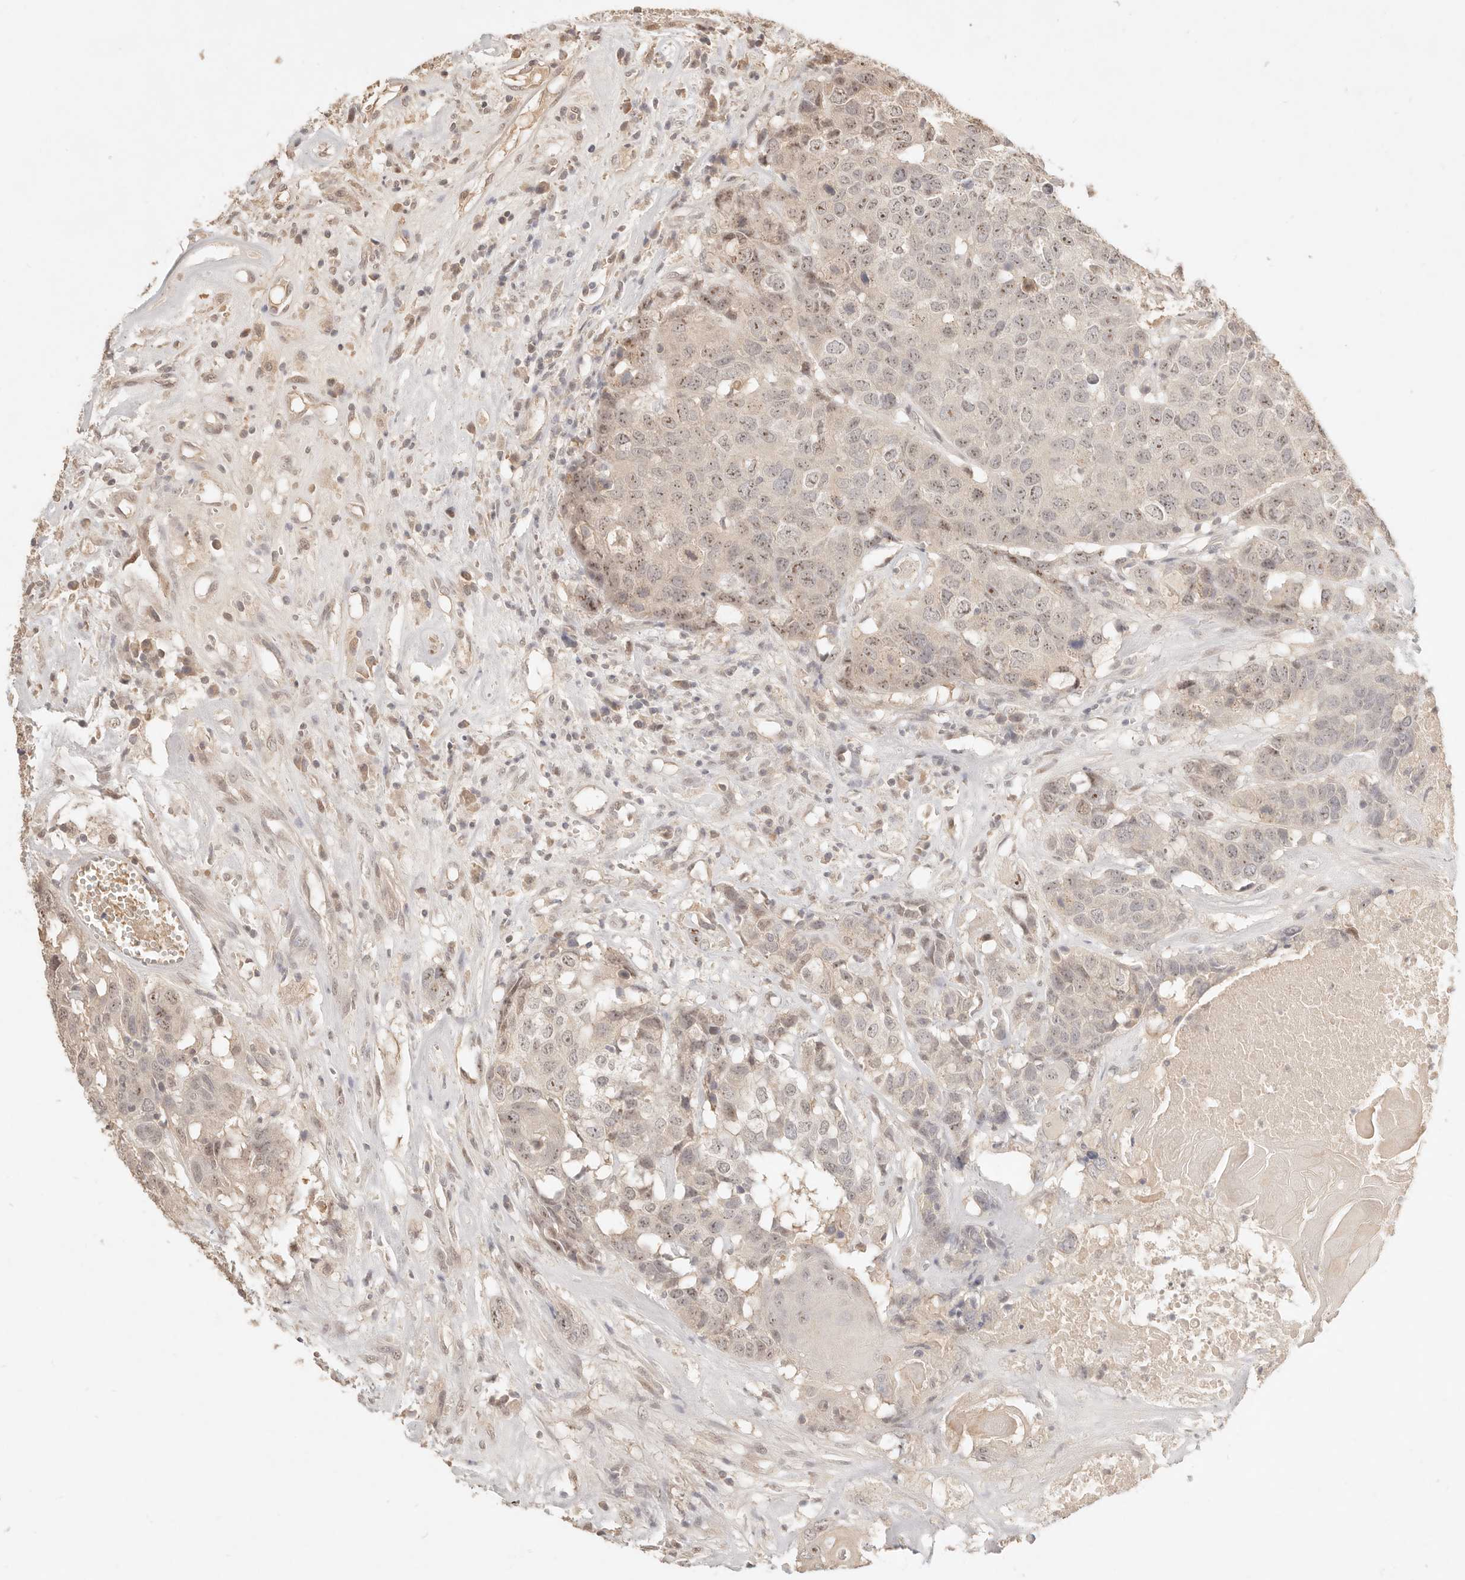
{"staining": {"intensity": "moderate", "quantity": ">75%", "location": "nuclear"}, "tissue": "head and neck cancer", "cell_type": "Tumor cells", "image_type": "cancer", "snomed": [{"axis": "morphology", "description": "Squamous cell carcinoma, NOS"}, {"axis": "topography", "description": "Head-Neck"}], "caption": "A brown stain highlights moderate nuclear positivity of a protein in human squamous cell carcinoma (head and neck) tumor cells.", "gene": "MEP1A", "patient": {"sex": "male", "age": 66}}